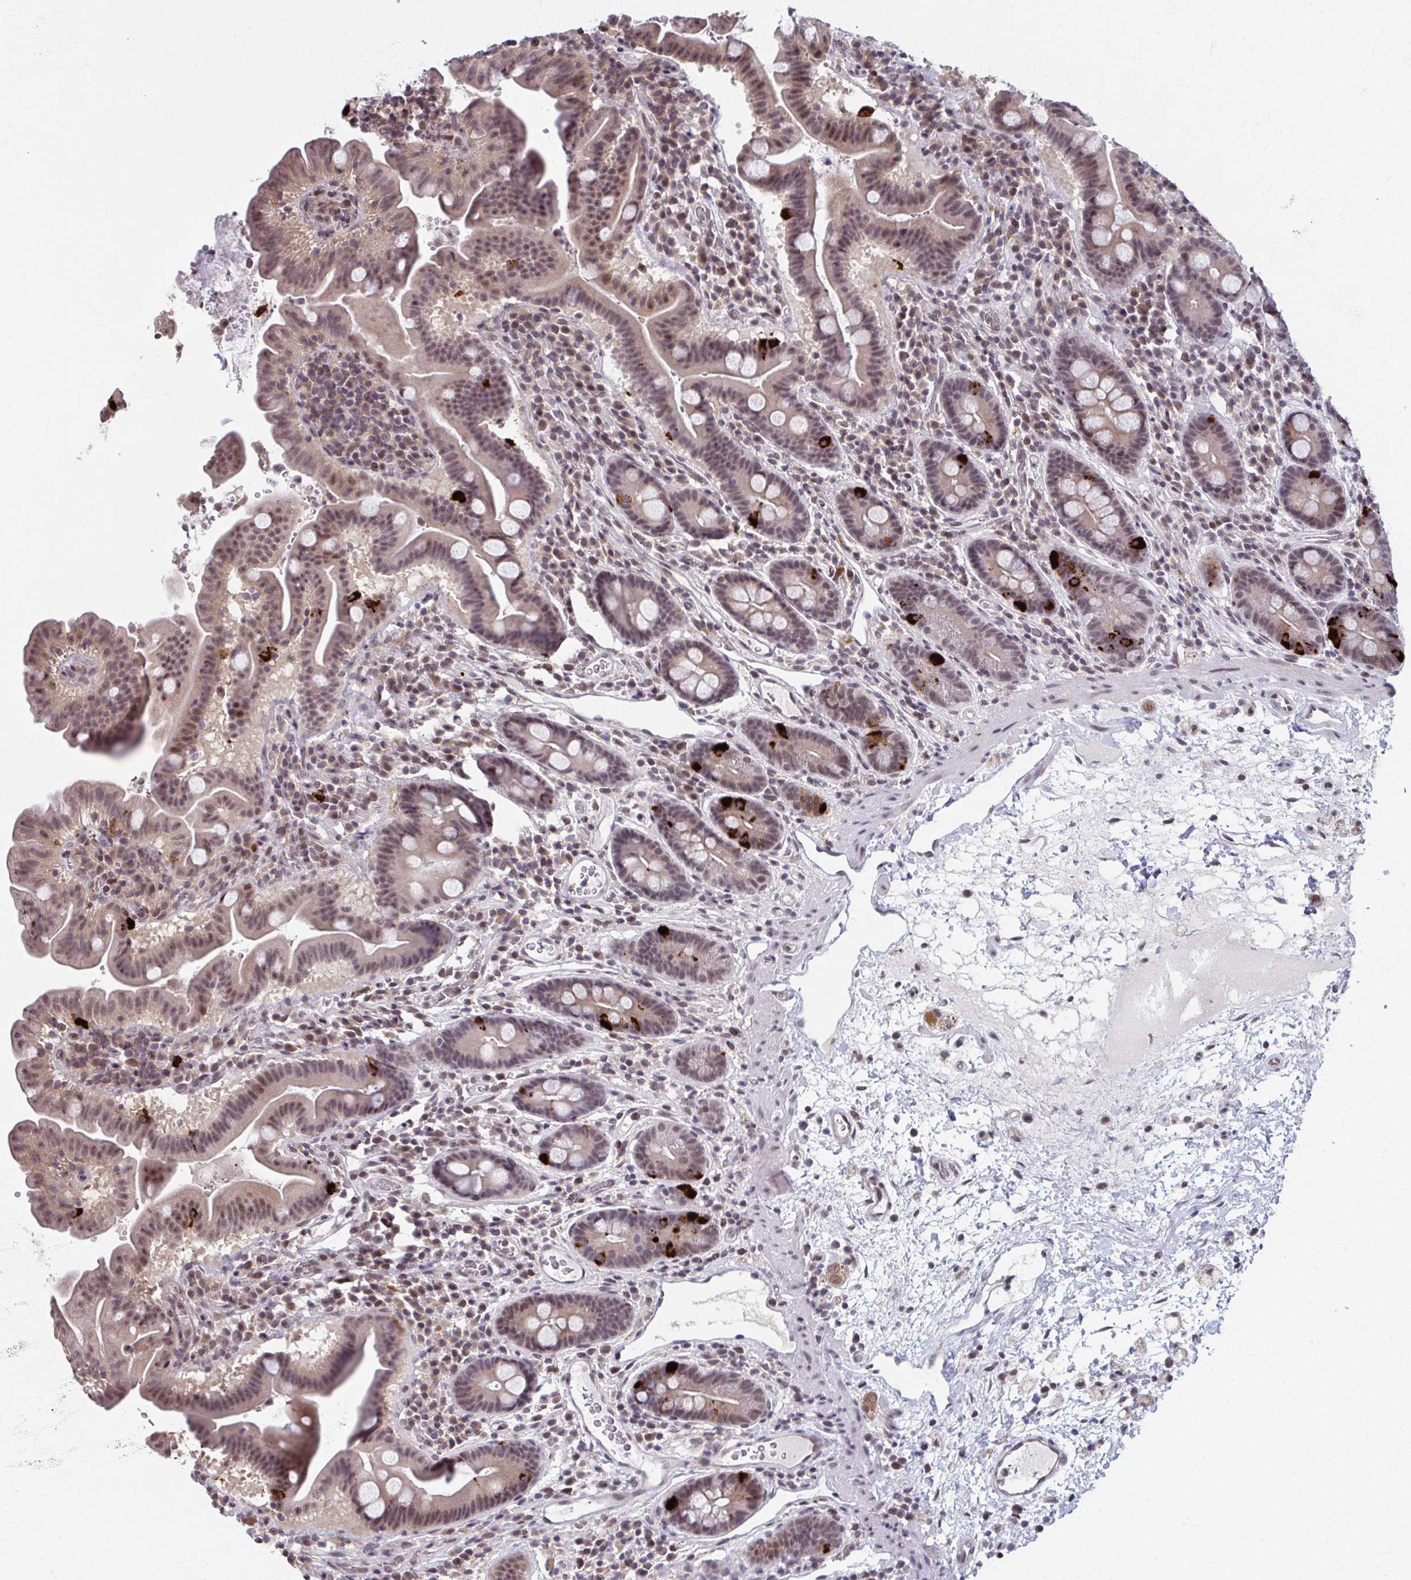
{"staining": {"intensity": "moderate", "quantity": ">75%", "location": "cytoplasmic/membranous,nuclear"}, "tissue": "small intestine", "cell_type": "Glandular cells", "image_type": "normal", "snomed": [{"axis": "morphology", "description": "Normal tissue, NOS"}, {"axis": "topography", "description": "Small intestine"}], "caption": "Small intestine stained with DAB IHC reveals medium levels of moderate cytoplasmic/membranous,nuclear expression in approximately >75% of glandular cells.", "gene": "SETBP1", "patient": {"sex": "male", "age": 26}}